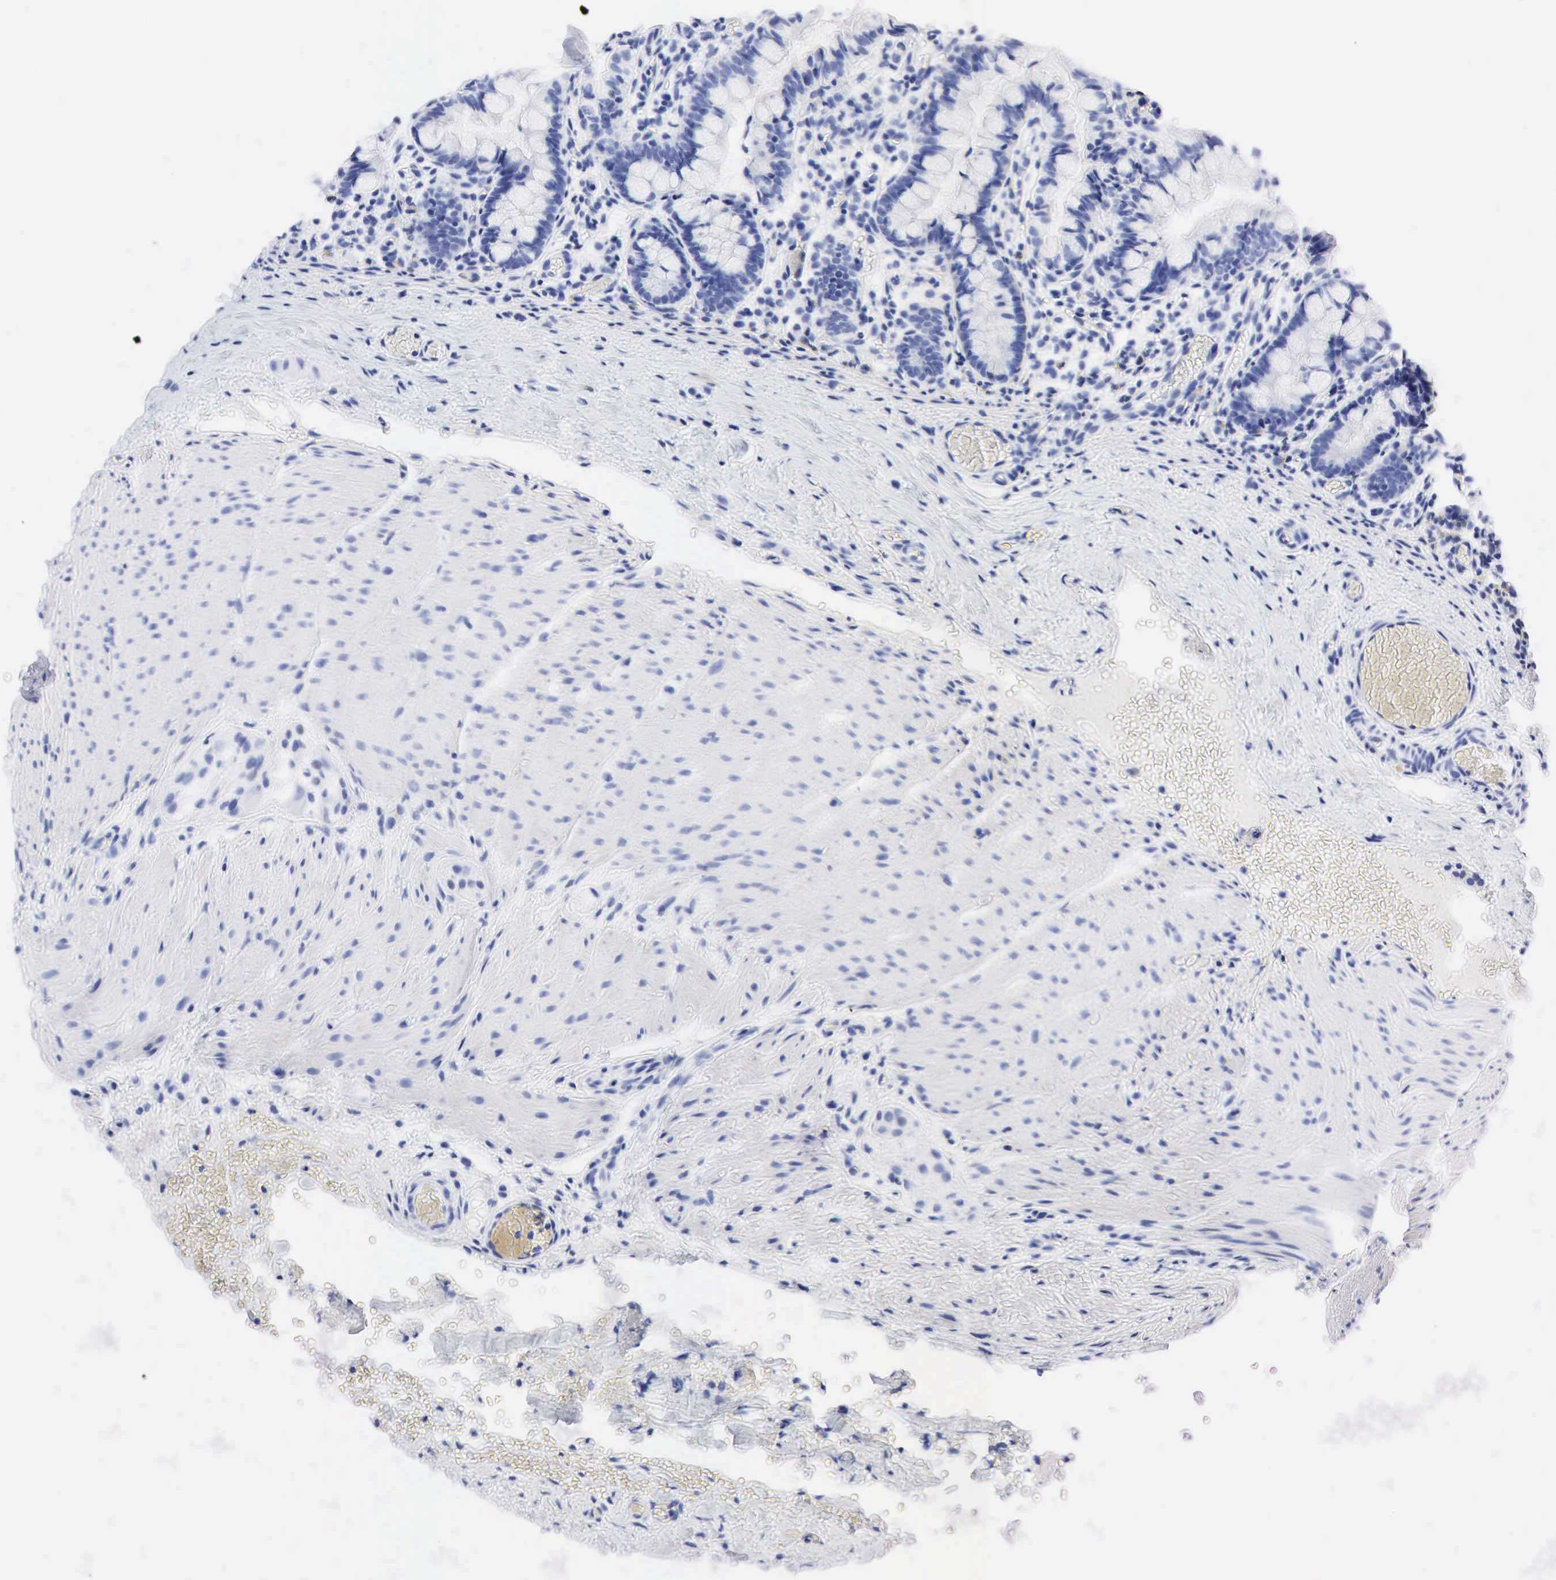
{"staining": {"intensity": "negative", "quantity": "none", "location": "none"}, "tissue": "small intestine", "cell_type": "Glandular cells", "image_type": "normal", "snomed": [{"axis": "morphology", "description": "Normal tissue, NOS"}, {"axis": "topography", "description": "Small intestine"}], "caption": "Immunohistochemical staining of benign human small intestine demonstrates no significant staining in glandular cells.", "gene": "PTH", "patient": {"sex": "male", "age": 1}}